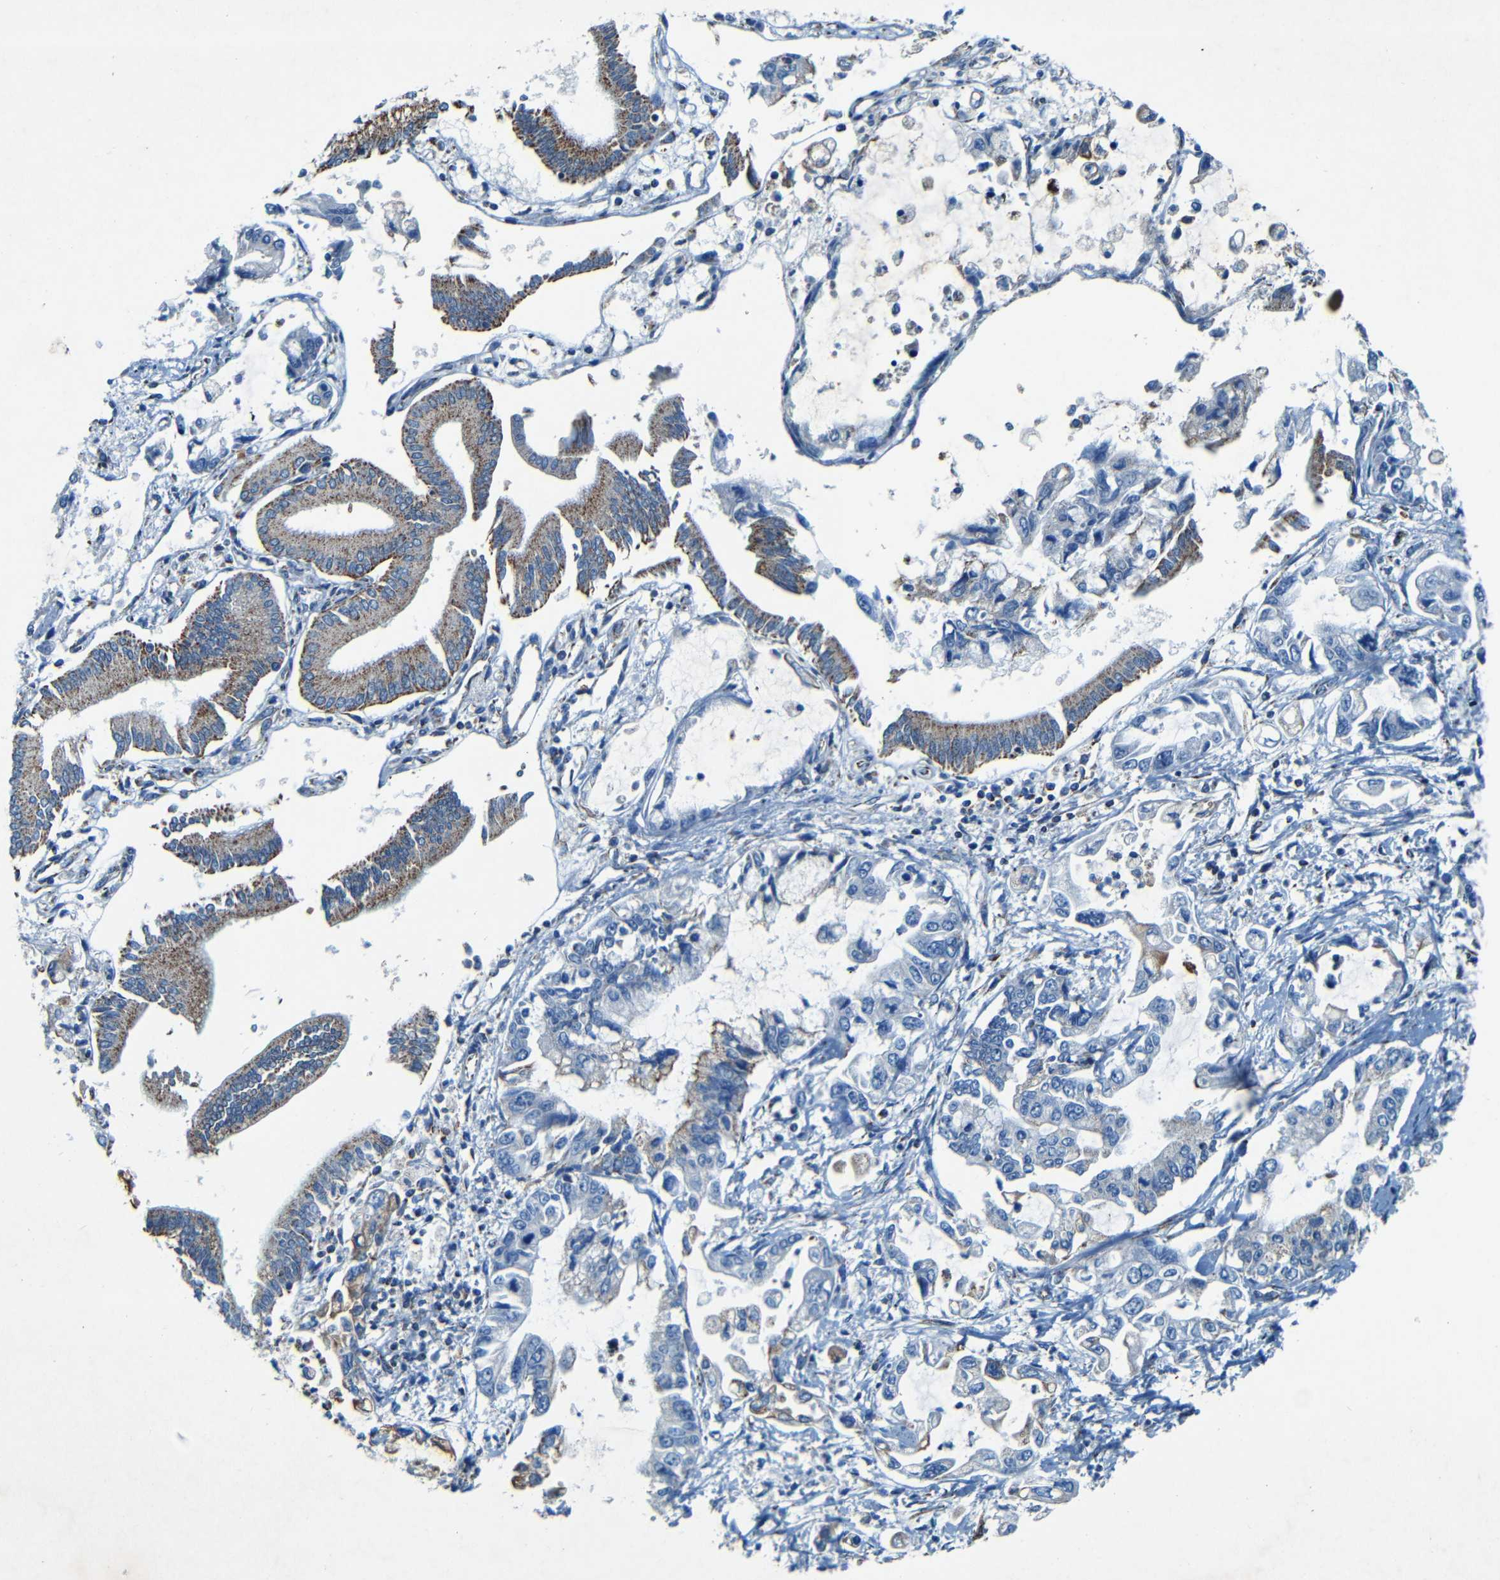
{"staining": {"intensity": "moderate", "quantity": "<25%", "location": "cytoplasmic/membranous"}, "tissue": "pancreatic cancer", "cell_type": "Tumor cells", "image_type": "cancer", "snomed": [{"axis": "morphology", "description": "Adenocarcinoma, NOS"}, {"axis": "topography", "description": "Pancreas"}], "caption": "The immunohistochemical stain shows moderate cytoplasmic/membranous positivity in tumor cells of pancreatic cancer (adenocarcinoma) tissue.", "gene": "WSCD2", "patient": {"sex": "male", "age": 56}}